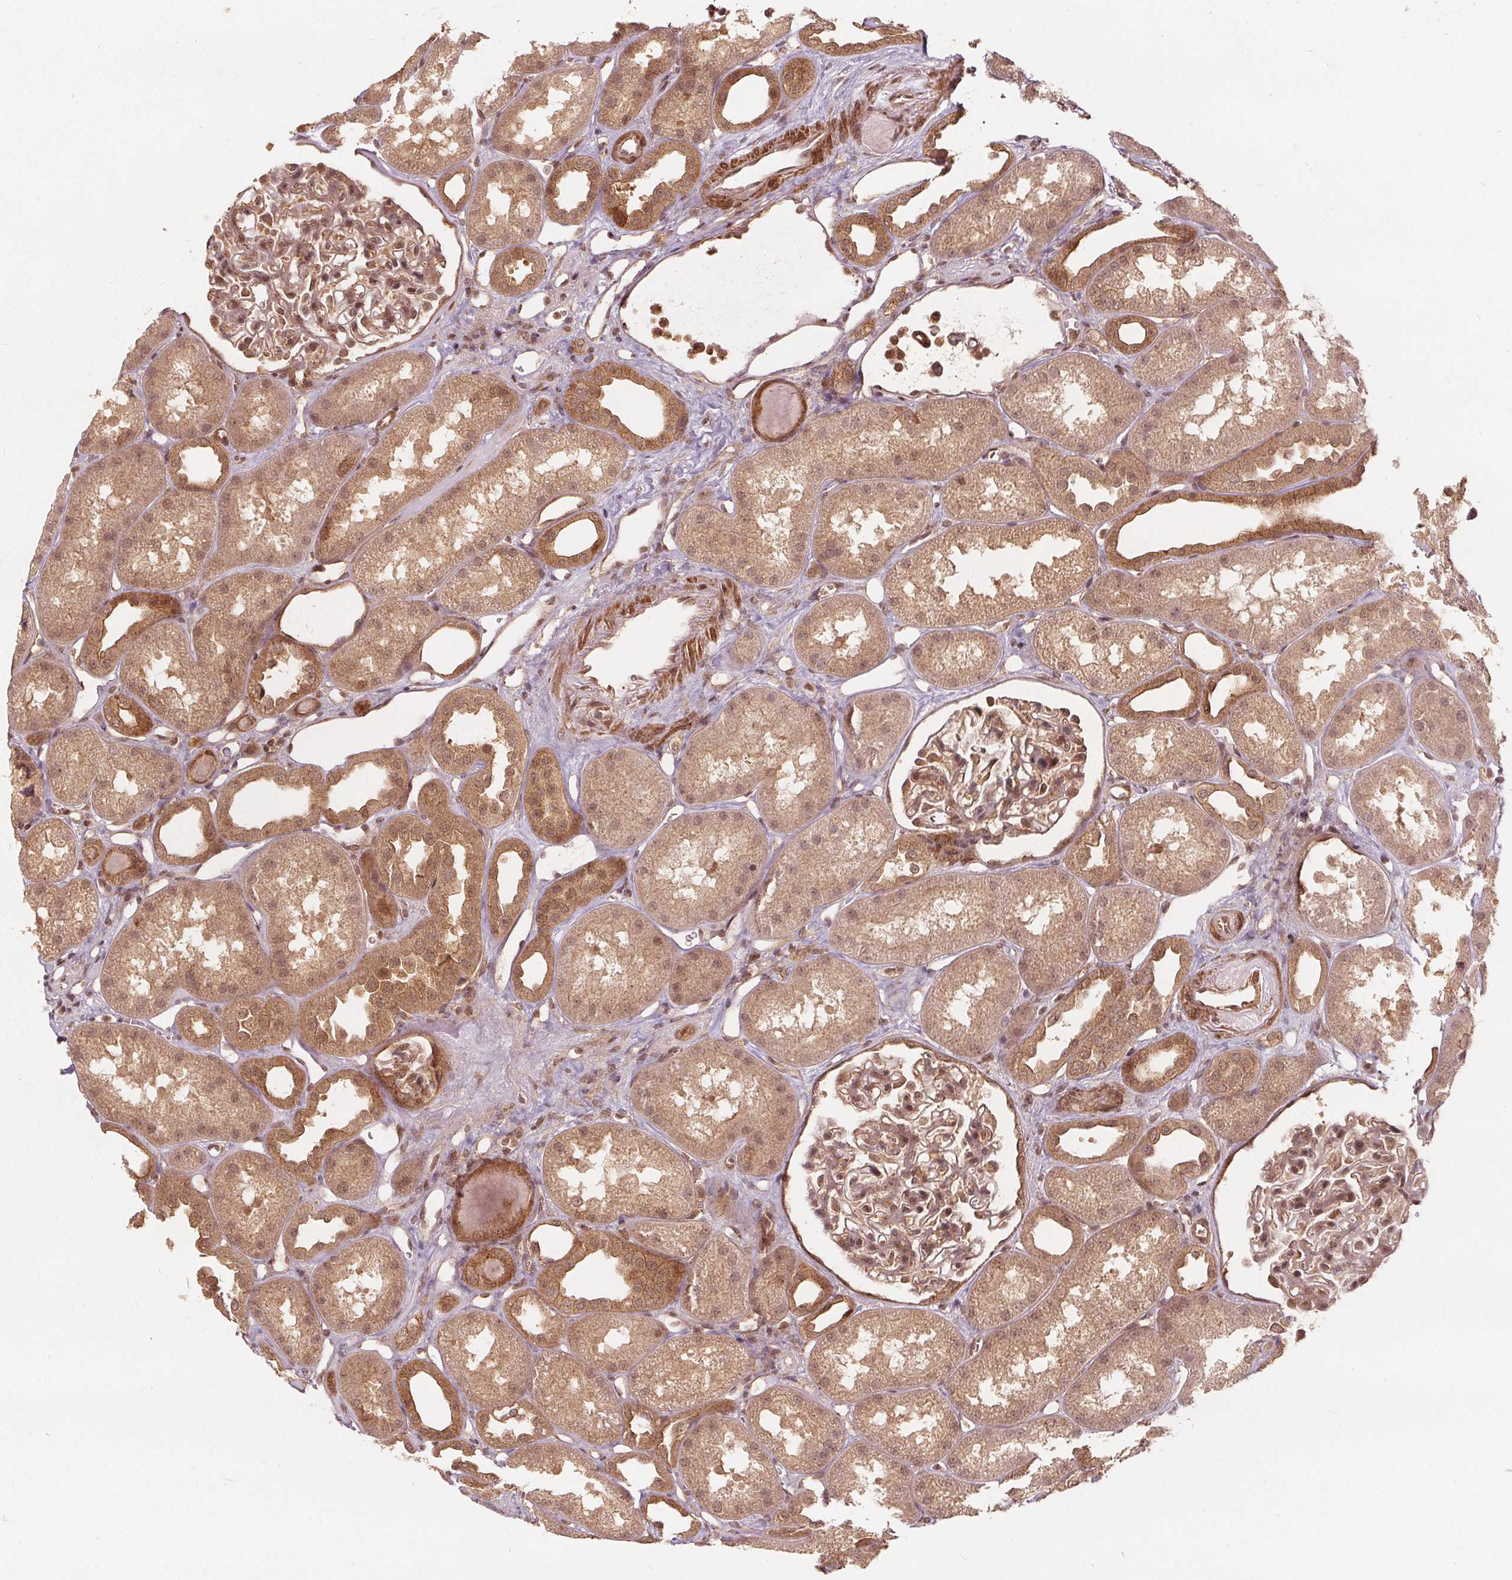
{"staining": {"intensity": "moderate", "quantity": ">75%", "location": "cytoplasmic/membranous,nuclear"}, "tissue": "kidney", "cell_type": "Cells in glomeruli", "image_type": "normal", "snomed": [{"axis": "morphology", "description": "Normal tissue, NOS"}, {"axis": "topography", "description": "Kidney"}], "caption": "This image displays normal kidney stained with IHC to label a protein in brown. The cytoplasmic/membranous,nuclear of cells in glomeruli show moderate positivity for the protein. Nuclei are counter-stained blue.", "gene": "PPP1CB", "patient": {"sex": "male", "age": 61}}